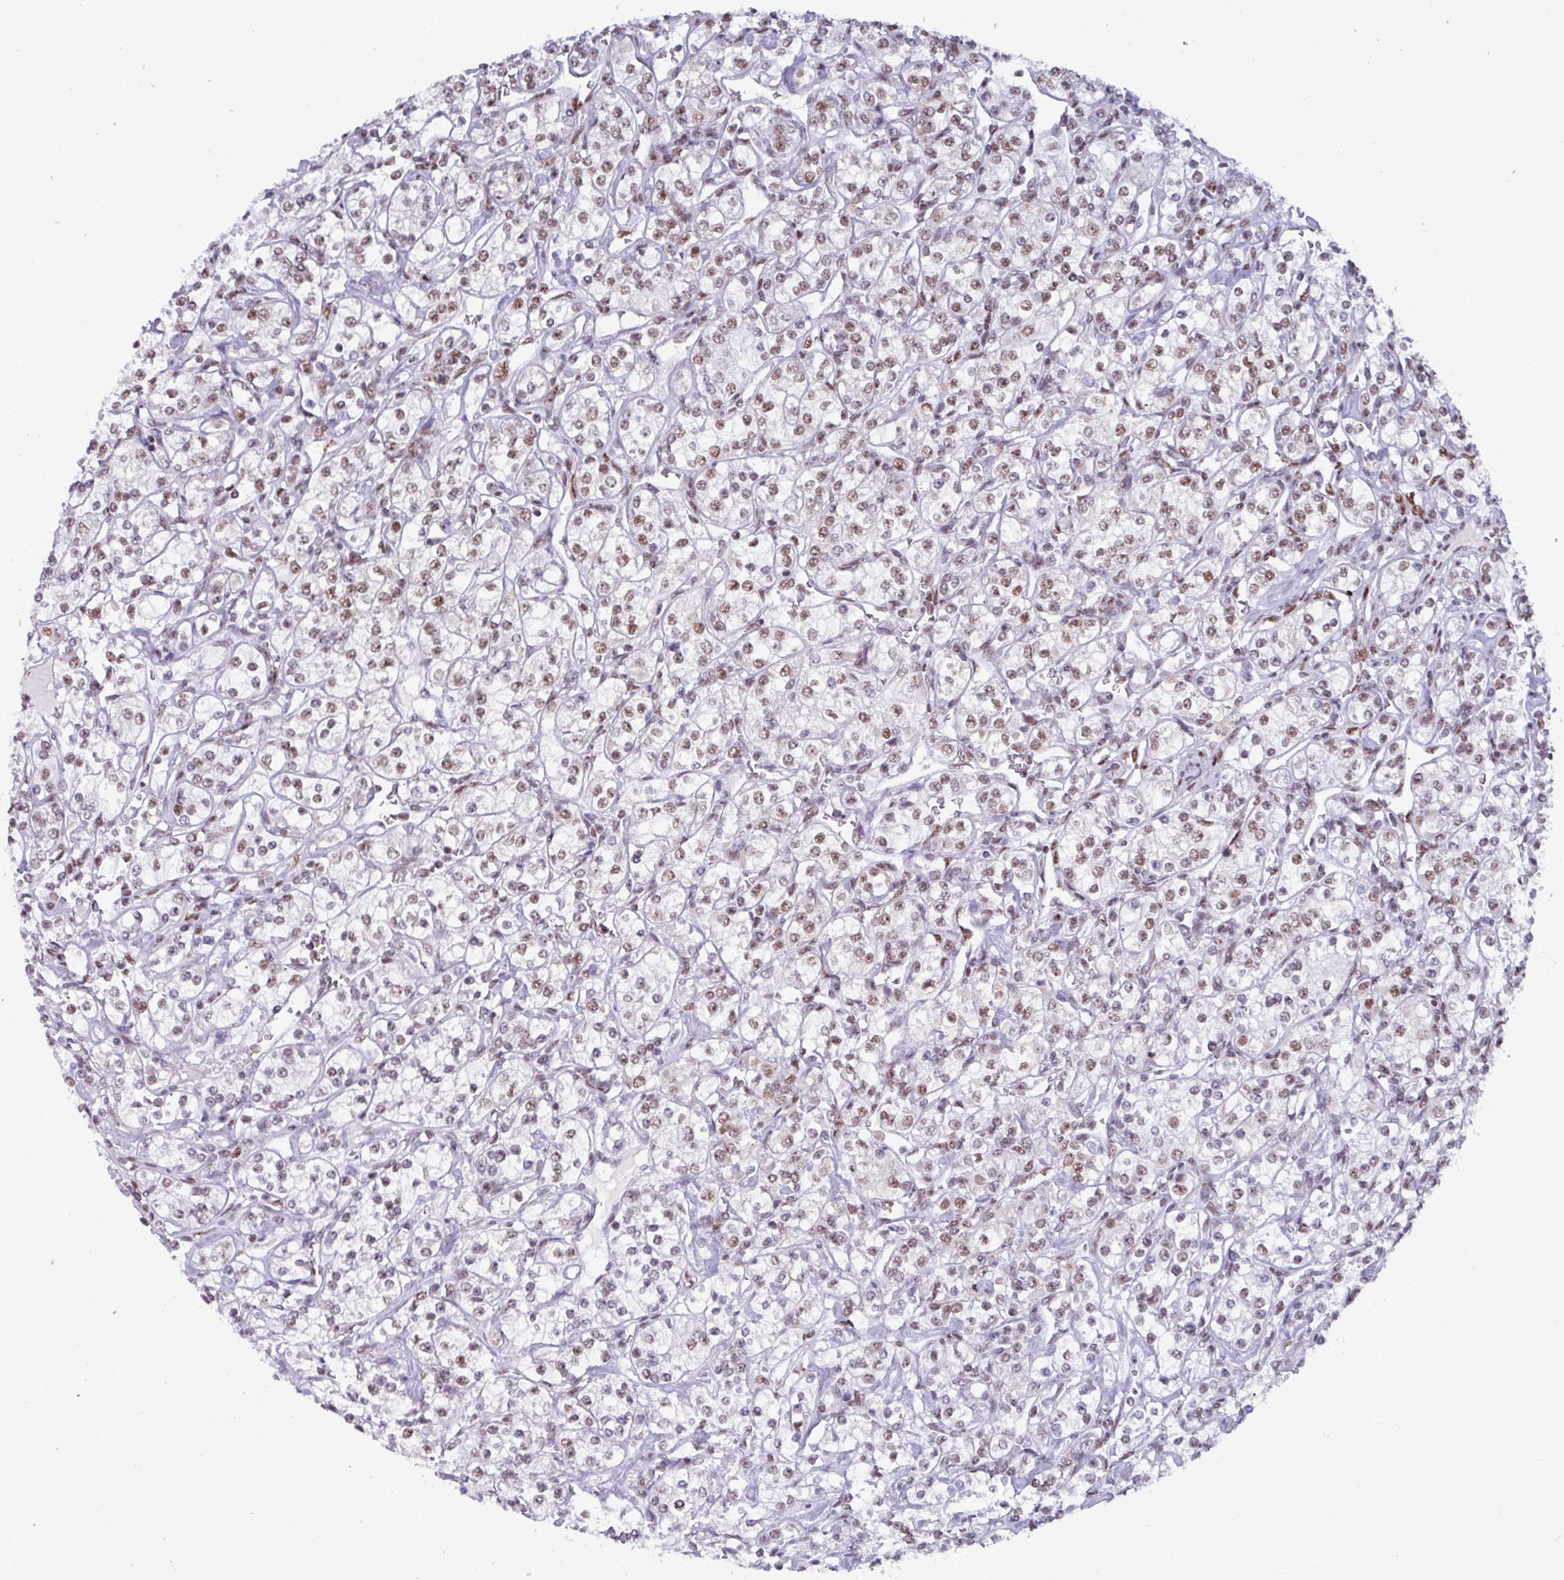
{"staining": {"intensity": "weak", "quantity": ">75%", "location": "nuclear"}, "tissue": "renal cancer", "cell_type": "Tumor cells", "image_type": "cancer", "snomed": [{"axis": "morphology", "description": "Adenocarcinoma, NOS"}, {"axis": "topography", "description": "Kidney"}], "caption": "Brown immunohistochemical staining in renal adenocarcinoma shows weak nuclear positivity in approximately >75% of tumor cells.", "gene": "PUF60", "patient": {"sex": "male", "age": 77}}